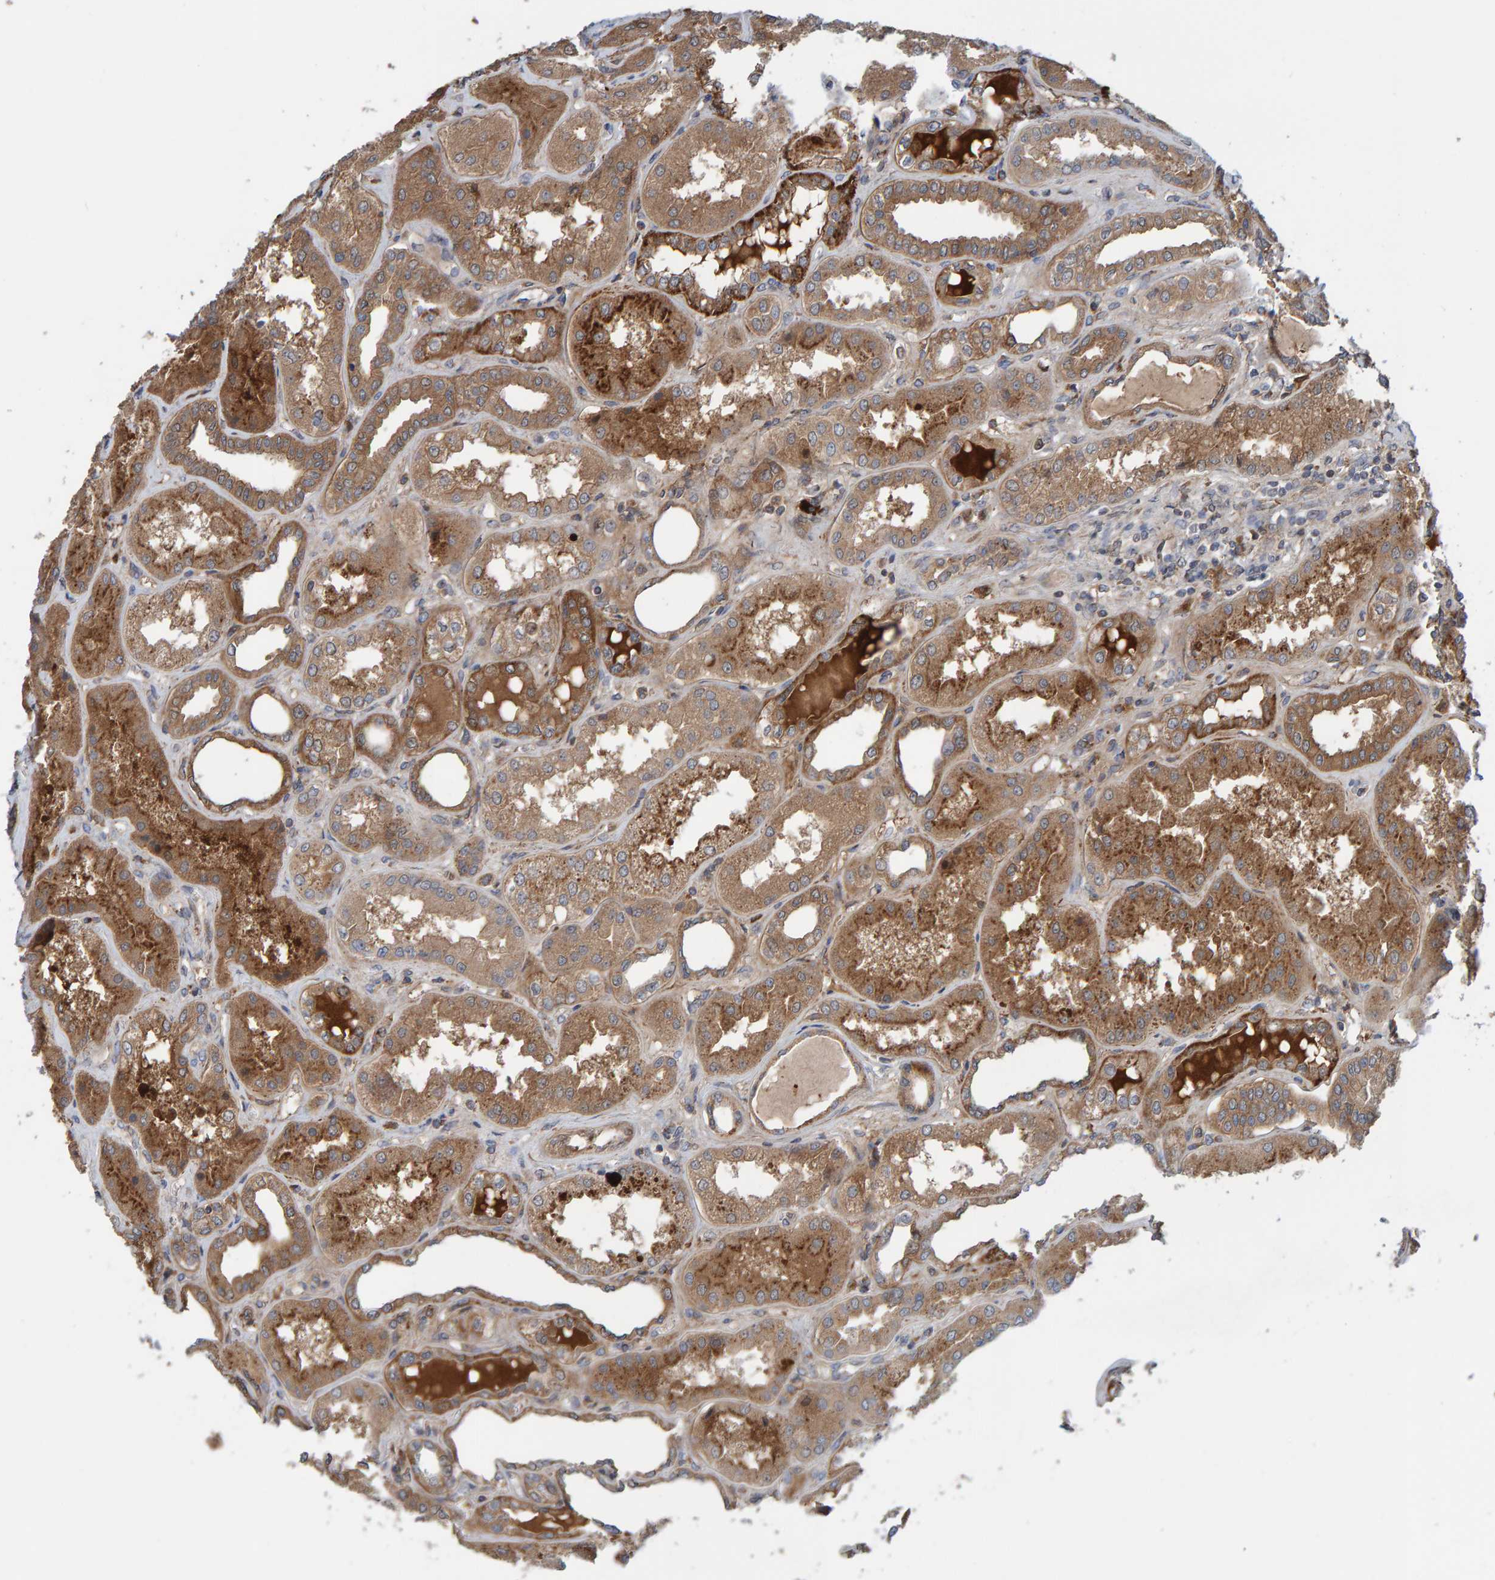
{"staining": {"intensity": "moderate", "quantity": ">75%", "location": "cytoplasmic/membranous"}, "tissue": "kidney", "cell_type": "Cells in glomeruli", "image_type": "normal", "snomed": [{"axis": "morphology", "description": "Normal tissue, NOS"}, {"axis": "topography", "description": "Kidney"}], "caption": "High-magnification brightfield microscopy of normal kidney stained with DAB (brown) and counterstained with hematoxylin (blue). cells in glomeruli exhibit moderate cytoplasmic/membranous staining is present in approximately>75% of cells. Nuclei are stained in blue.", "gene": "KIAA0753", "patient": {"sex": "female", "age": 56}}